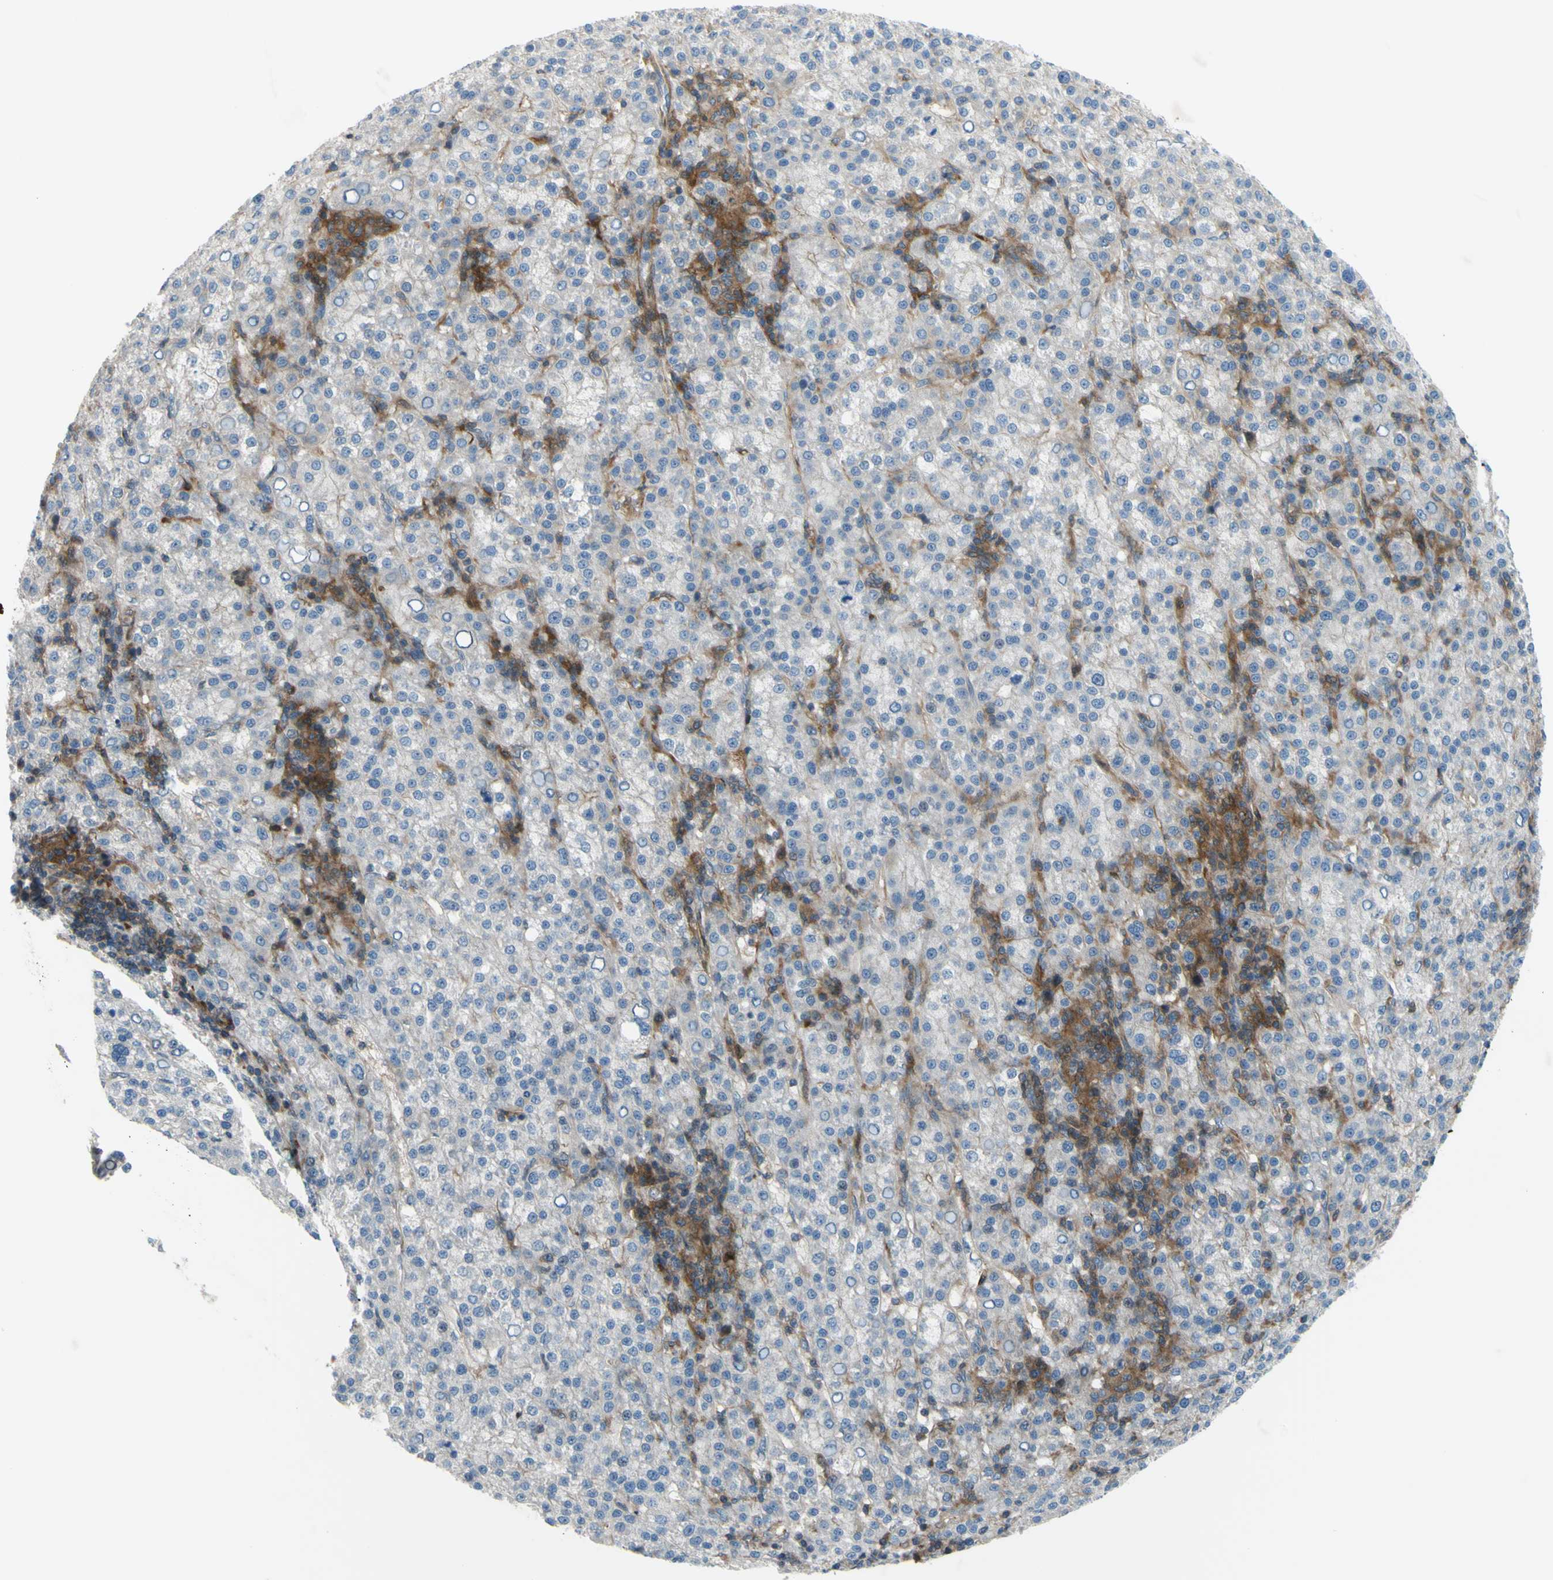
{"staining": {"intensity": "negative", "quantity": "none", "location": "none"}, "tissue": "liver cancer", "cell_type": "Tumor cells", "image_type": "cancer", "snomed": [{"axis": "morphology", "description": "Carcinoma, Hepatocellular, NOS"}, {"axis": "topography", "description": "Liver"}], "caption": "Immunohistochemical staining of liver cancer demonstrates no significant staining in tumor cells.", "gene": "PAK2", "patient": {"sex": "female", "age": 58}}